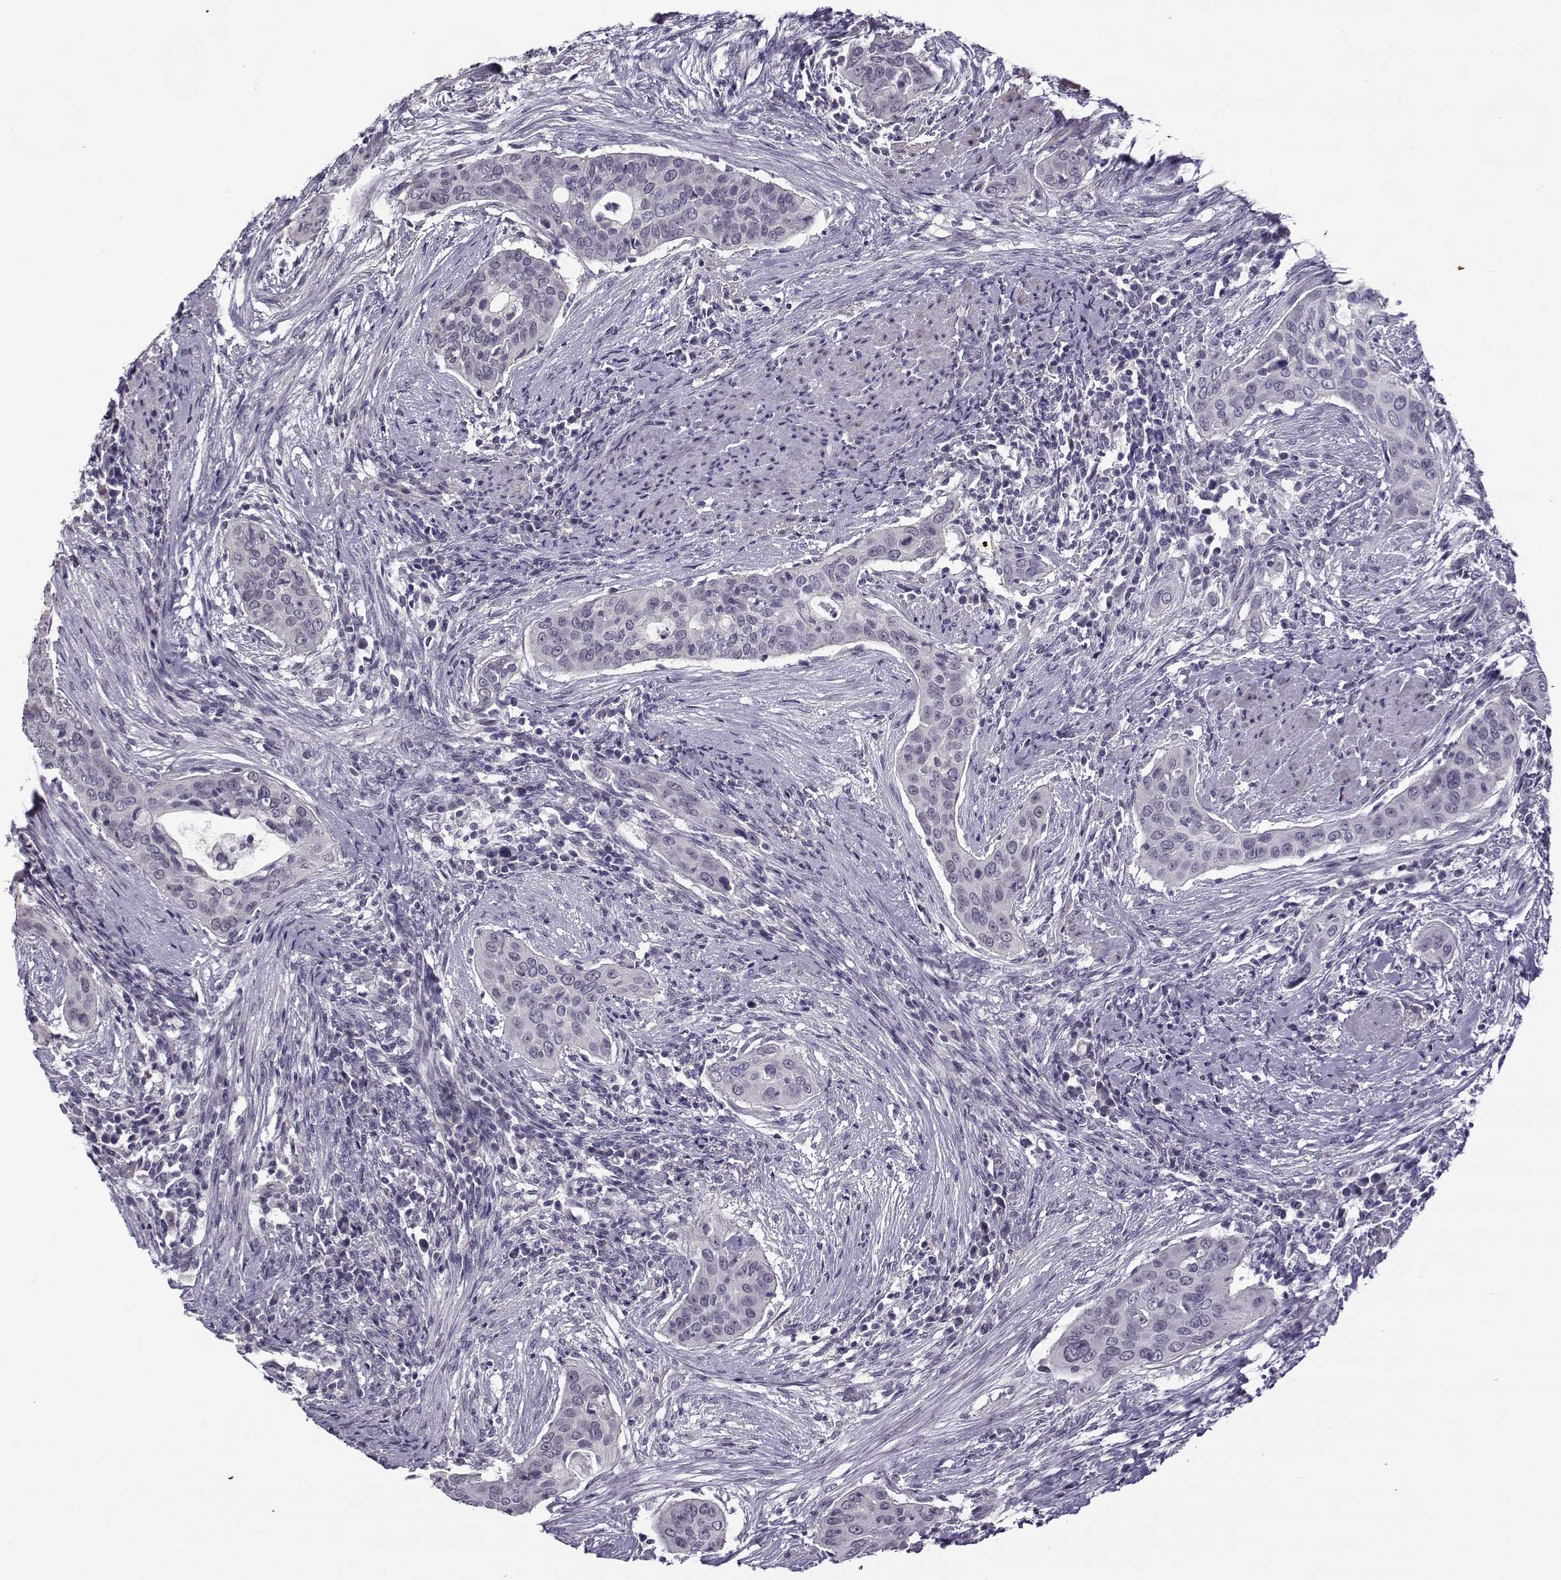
{"staining": {"intensity": "negative", "quantity": "none", "location": "none"}, "tissue": "urothelial cancer", "cell_type": "Tumor cells", "image_type": "cancer", "snomed": [{"axis": "morphology", "description": "Urothelial carcinoma, High grade"}, {"axis": "topography", "description": "Urinary bladder"}], "caption": "Immunohistochemistry (IHC) image of neoplastic tissue: human urothelial cancer stained with DAB (3,3'-diaminobenzidine) displays no significant protein staining in tumor cells. Brightfield microscopy of IHC stained with DAB (brown) and hematoxylin (blue), captured at high magnification.", "gene": "TEX55", "patient": {"sex": "male", "age": 82}}